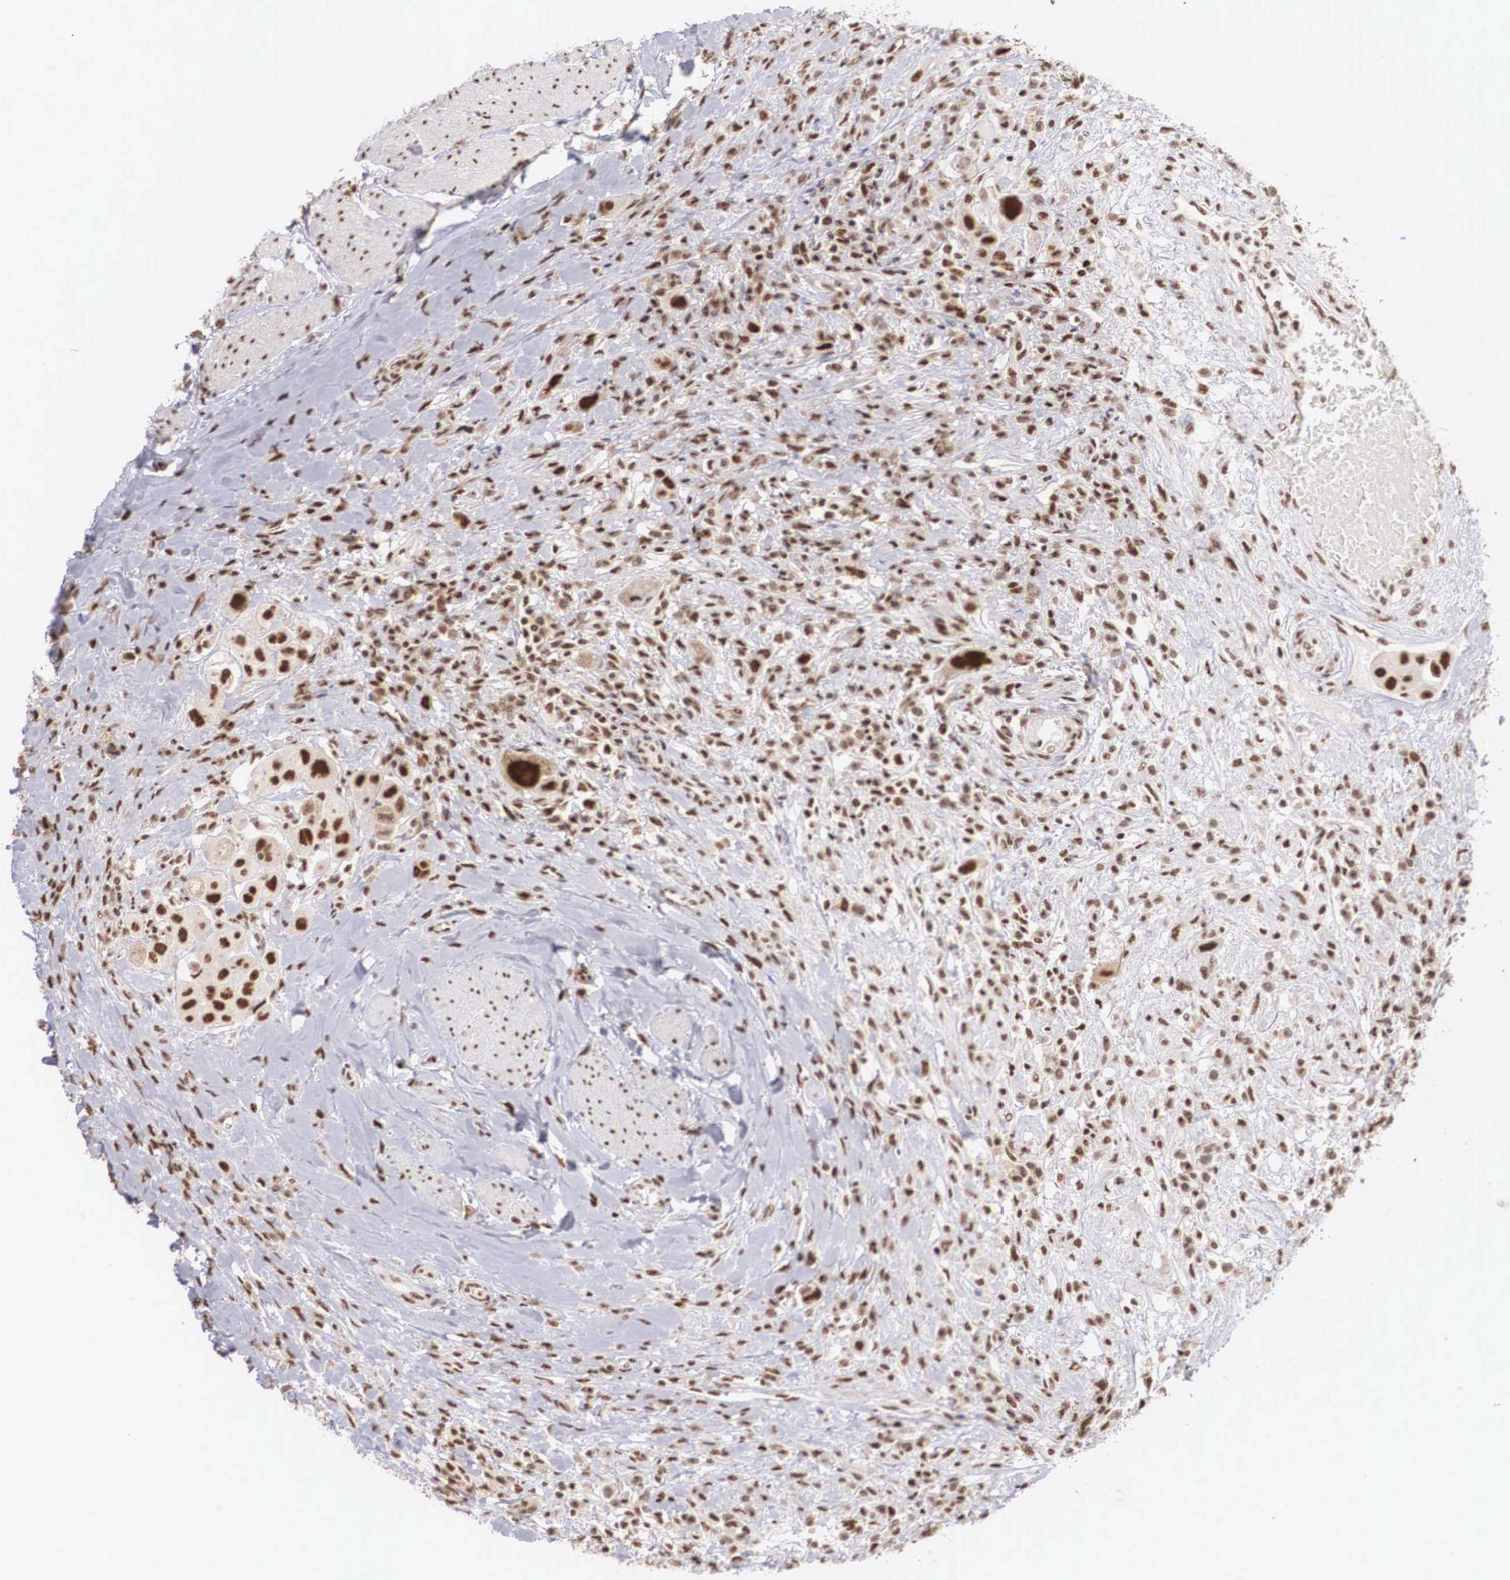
{"staining": {"intensity": "strong", "quantity": ">75%", "location": "nuclear"}, "tissue": "urothelial cancer", "cell_type": "Tumor cells", "image_type": "cancer", "snomed": [{"axis": "morphology", "description": "Urothelial carcinoma, High grade"}, {"axis": "topography", "description": "Urinary bladder"}], "caption": "A high amount of strong nuclear expression is appreciated in approximately >75% of tumor cells in urothelial cancer tissue.", "gene": "HTATSF1", "patient": {"sex": "male", "age": 50}}